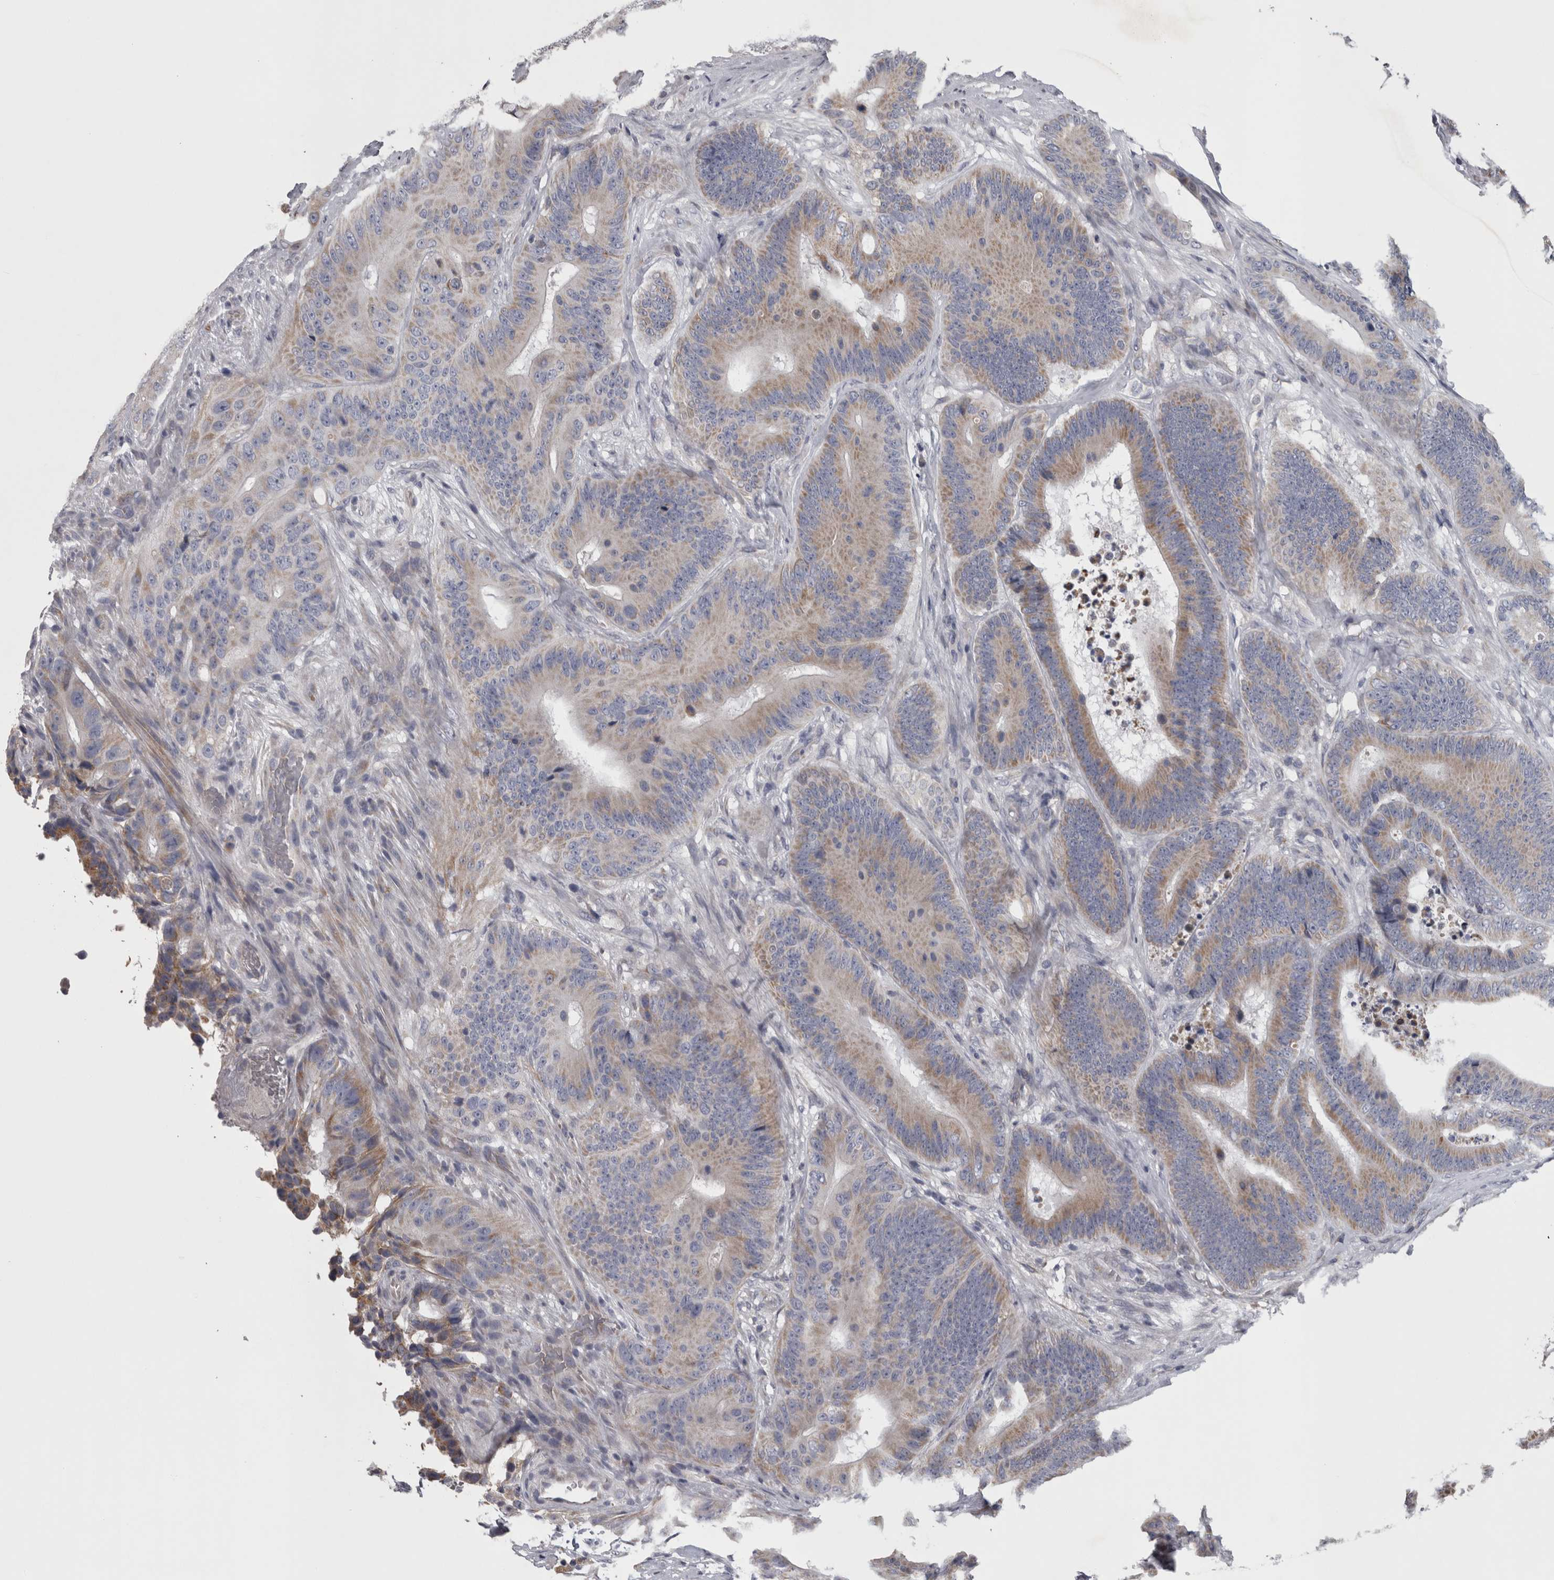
{"staining": {"intensity": "weak", "quantity": ">75%", "location": "cytoplasmic/membranous"}, "tissue": "colorectal cancer", "cell_type": "Tumor cells", "image_type": "cancer", "snomed": [{"axis": "morphology", "description": "Adenocarcinoma, NOS"}, {"axis": "topography", "description": "Colon"}], "caption": "IHC of colorectal cancer (adenocarcinoma) demonstrates low levels of weak cytoplasmic/membranous positivity in approximately >75% of tumor cells. (Brightfield microscopy of DAB IHC at high magnification).", "gene": "DBT", "patient": {"sex": "male", "age": 83}}